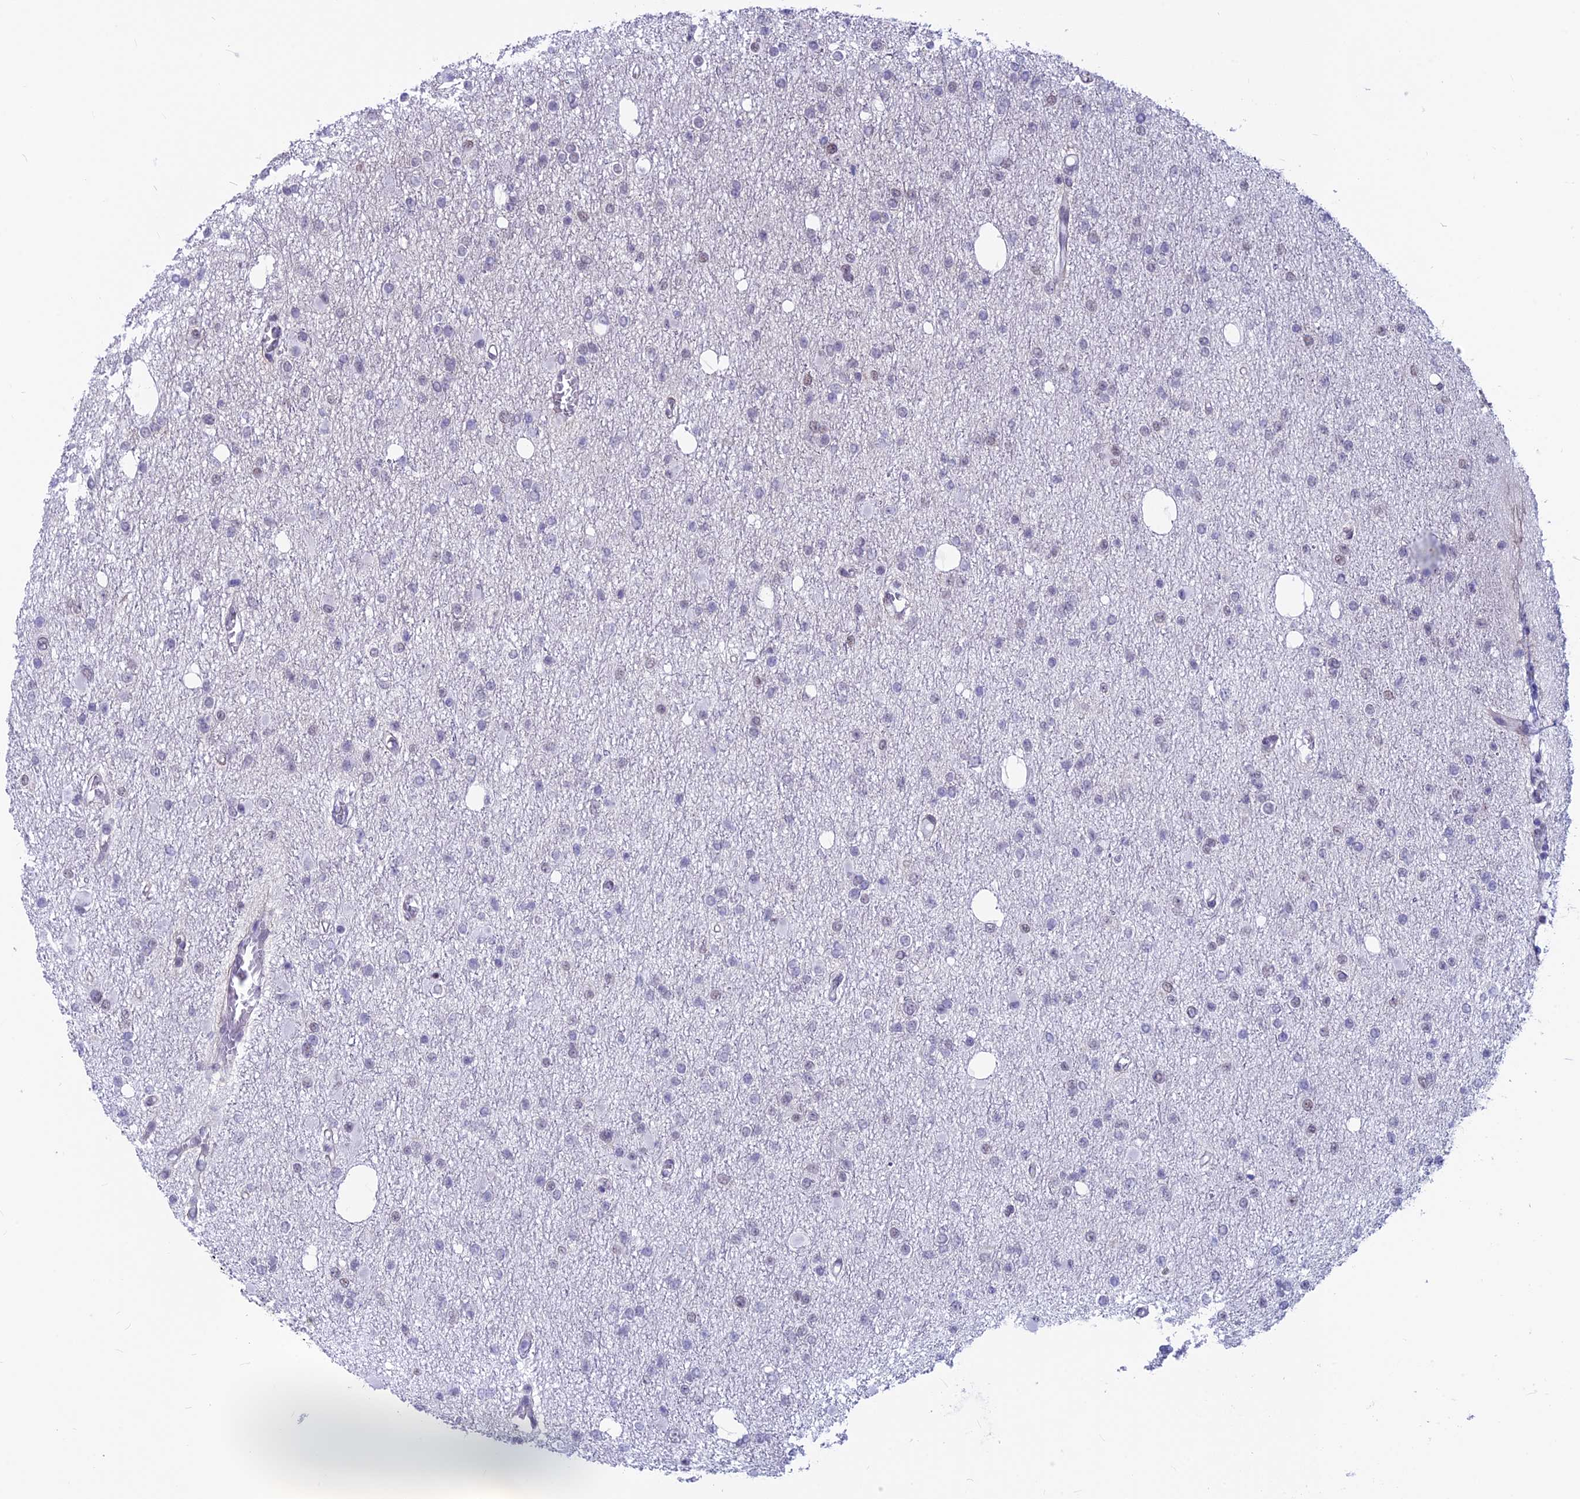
{"staining": {"intensity": "negative", "quantity": "none", "location": "none"}, "tissue": "glioma", "cell_type": "Tumor cells", "image_type": "cancer", "snomed": [{"axis": "morphology", "description": "Glioma, malignant, Low grade"}, {"axis": "topography", "description": "Brain"}], "caption": "This is an immunohistochemistry (IHC) micrograph of glioma. There is no expression in tumor cells.", "gene": "SRSF5", "patient": {"sex": "female", "age": 22}}